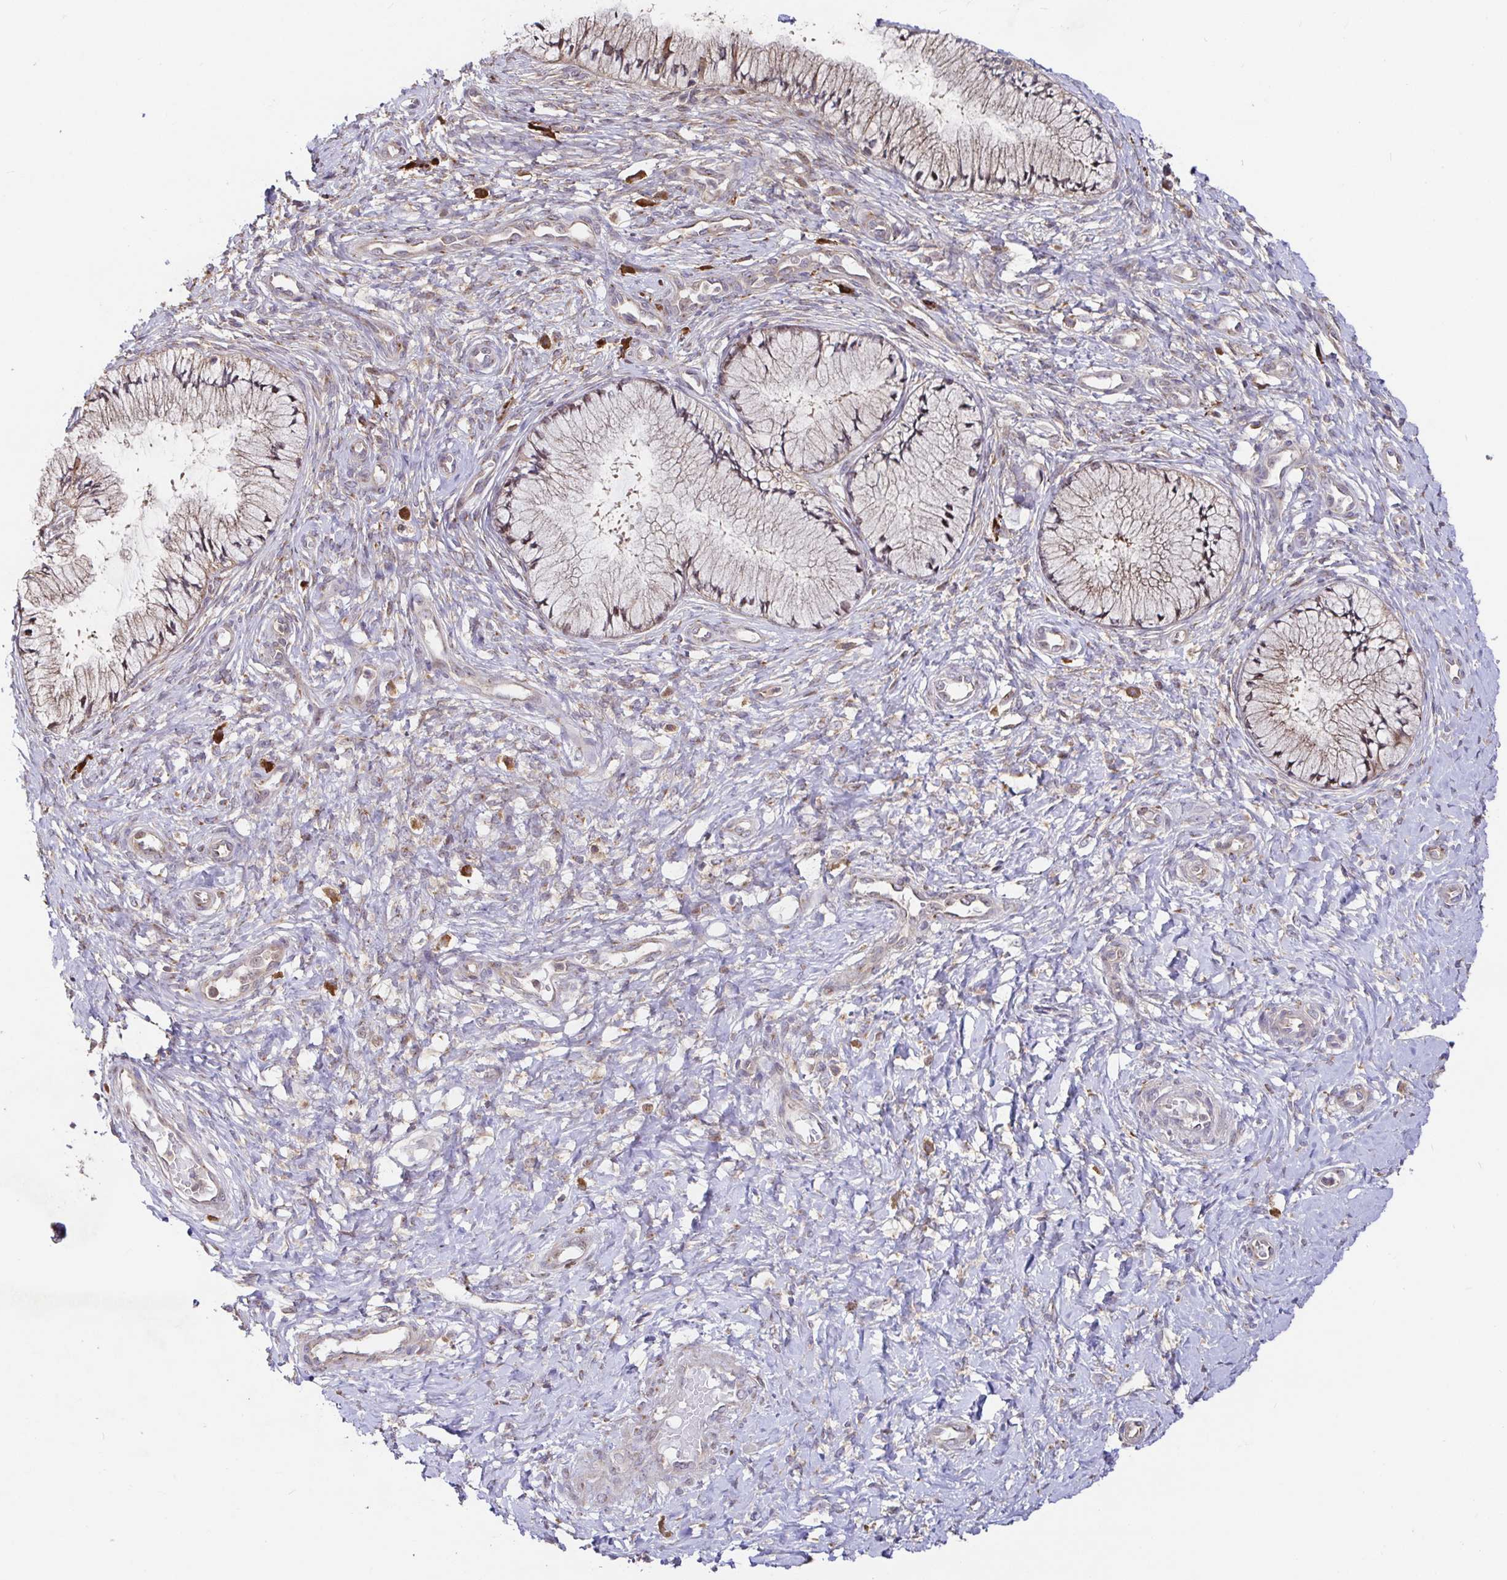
{"staining": {"intensity": "moderate", "quantity": "25%-75%", "location": "cytoplasmic/membranous"}, "tissue": "cervix", "cell_type": "Glandular cells", "image_type": "normal", "snomed": [{"axis": "morphology", "description": "Normal tissue, NOS"}, {"axis": "topography", "description": "Cervix"}], "caption": "Immunohistochemistry micrograph of unremarkable cervix: human cervix stained using IHC displays medium levels of moderate protein expression localized specifically in the cytoplasmic/membranous of glandular cells, appearing as a cytoplasmic/membranous brown color.", "gene": "ELP1", "patient": {"sex": "female", "age": 37}}